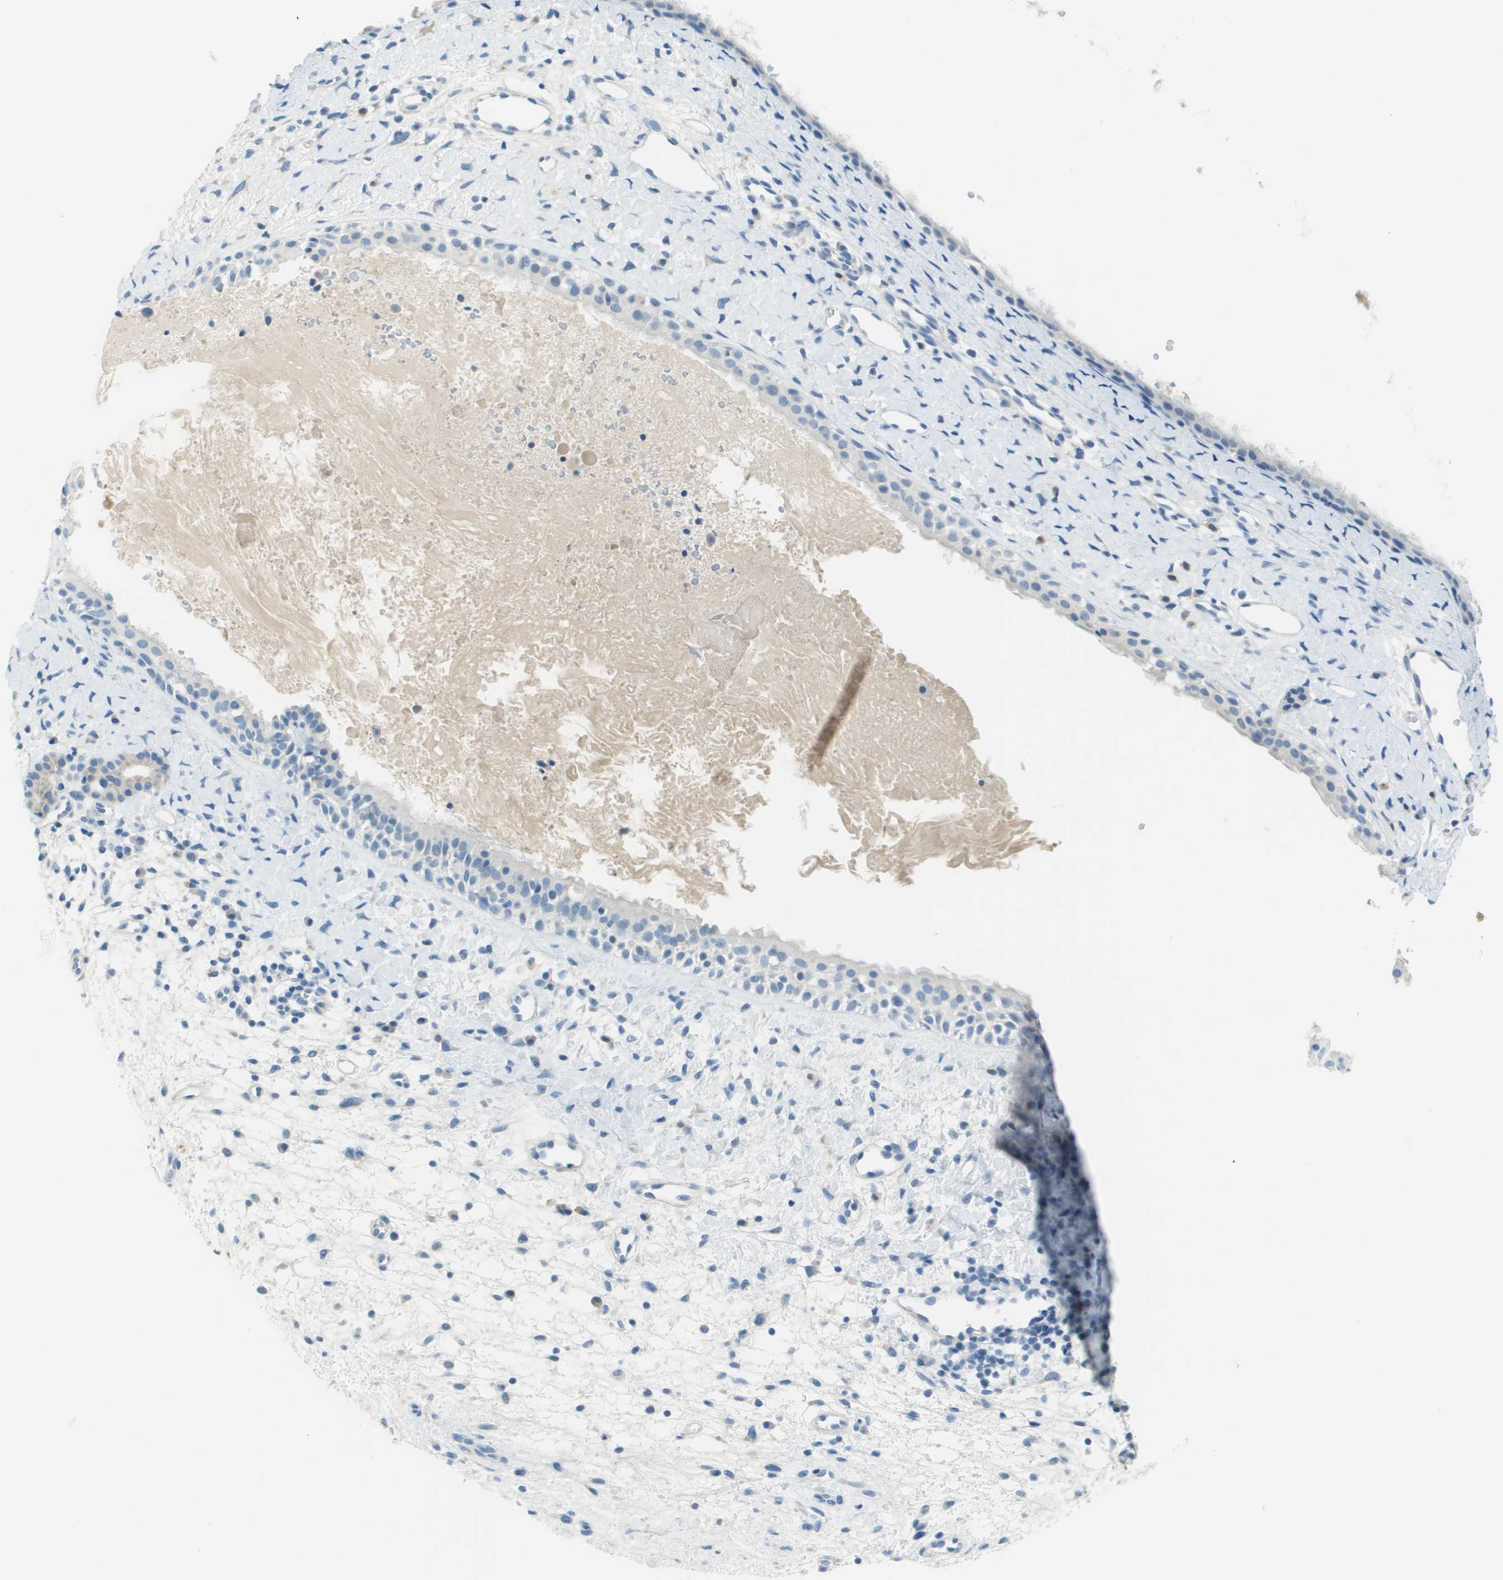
{"staining": {"intensity": "negative", "quantity": "none", "location": "none"}, "tissue": "nasopharynx", "cell_type": "Respiratory epithelial cells", "image_type": "normal", "snomed": [{"axis": "morphology", "description": "Normal tissue, NOS"}, {"axis": "topography", "description": "Nasopharynx"}], "caption": "High power microscopy micrograph of an immunohistochemistry (IHC) photomicrograph of unremarkable nasopharynx, revealing no significant staining in respiratory epithelial cells.", "gene": "PTGDR2", "patient": {"sex": "male", "age": 22}}